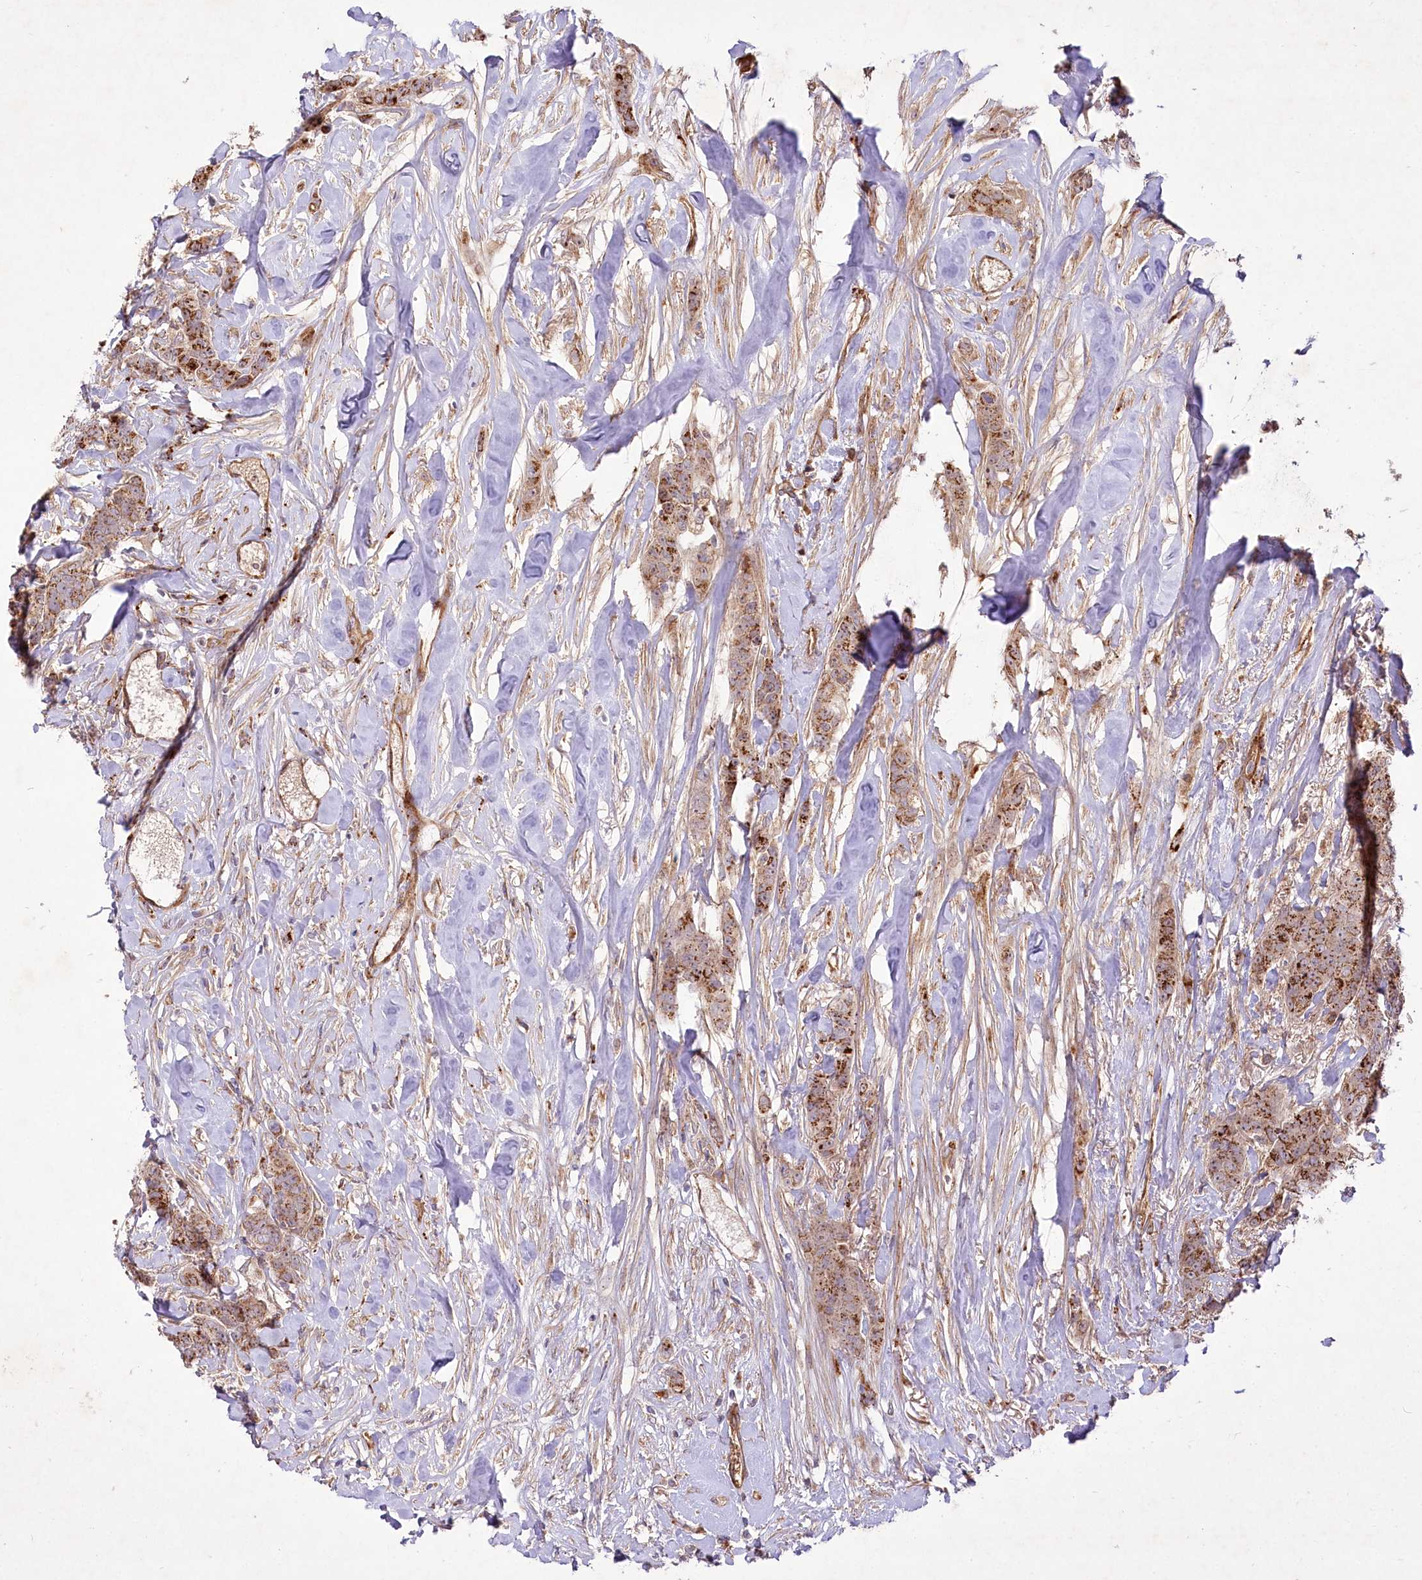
{"staining": {"intensity": "moderate", "quantity": ">75%", "location": "cytoplasmic/membranous"}, "tissue": "breast cancer", "cell_type": "Tumor cells", "image_type": "cancer", "snomed": [{"axis": "morphology", "description": "Duct carcinoma"}, {"axis": "topography", "description": "Breast"}], "caption": "Immunohistochemical staining of breast cancer reveals medium levels of moderate cytoplasmic/membranous expression in about >75% of tumor cells. The staining was performed using DAB, with brown indicating positive protein expression. Nuclei are stained blue with hematoxylin.", "gene": "PSTK", "patient": {"sex": "female", "age": 40}}